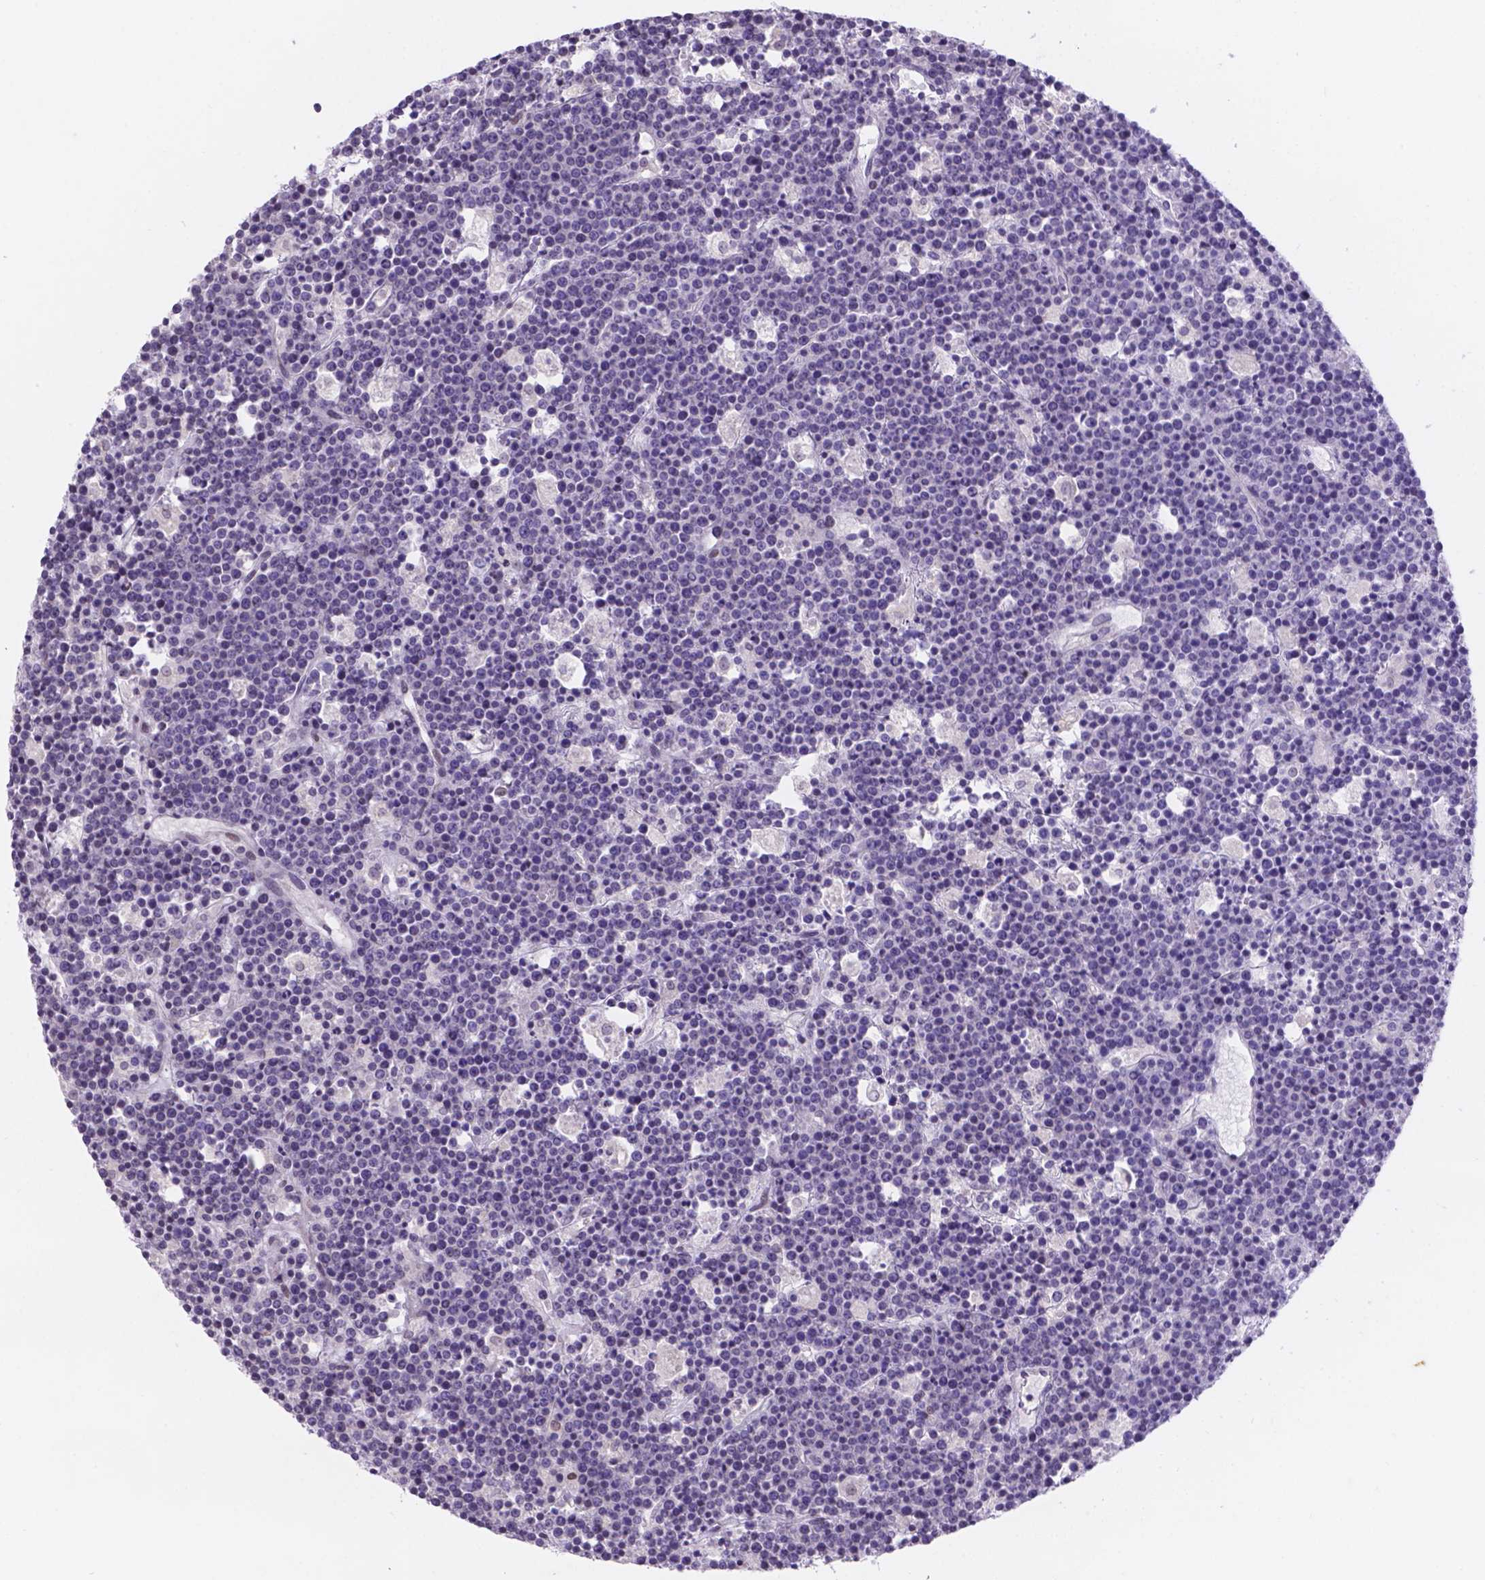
{"staining": {"intensity": "negative", "quantity": "none", "location": "none"}, "tissue": "lymphoma", "cell_type": "Tumor cells", "image_type": "cancer", "snomed": [{"axis": "morphology", "description": "Malignant lymphoma, non-Hodgkin's type, High grade"}, {"axis": "topography", "description": "Ovary"}], "caption": "A photomicrograph of human high-grade malignant lymphoma, non-Hodgkin's type is negative for staining in tumor cells.", "gene": "DMWD", "patient": {"sex": "female", "age": 56}}